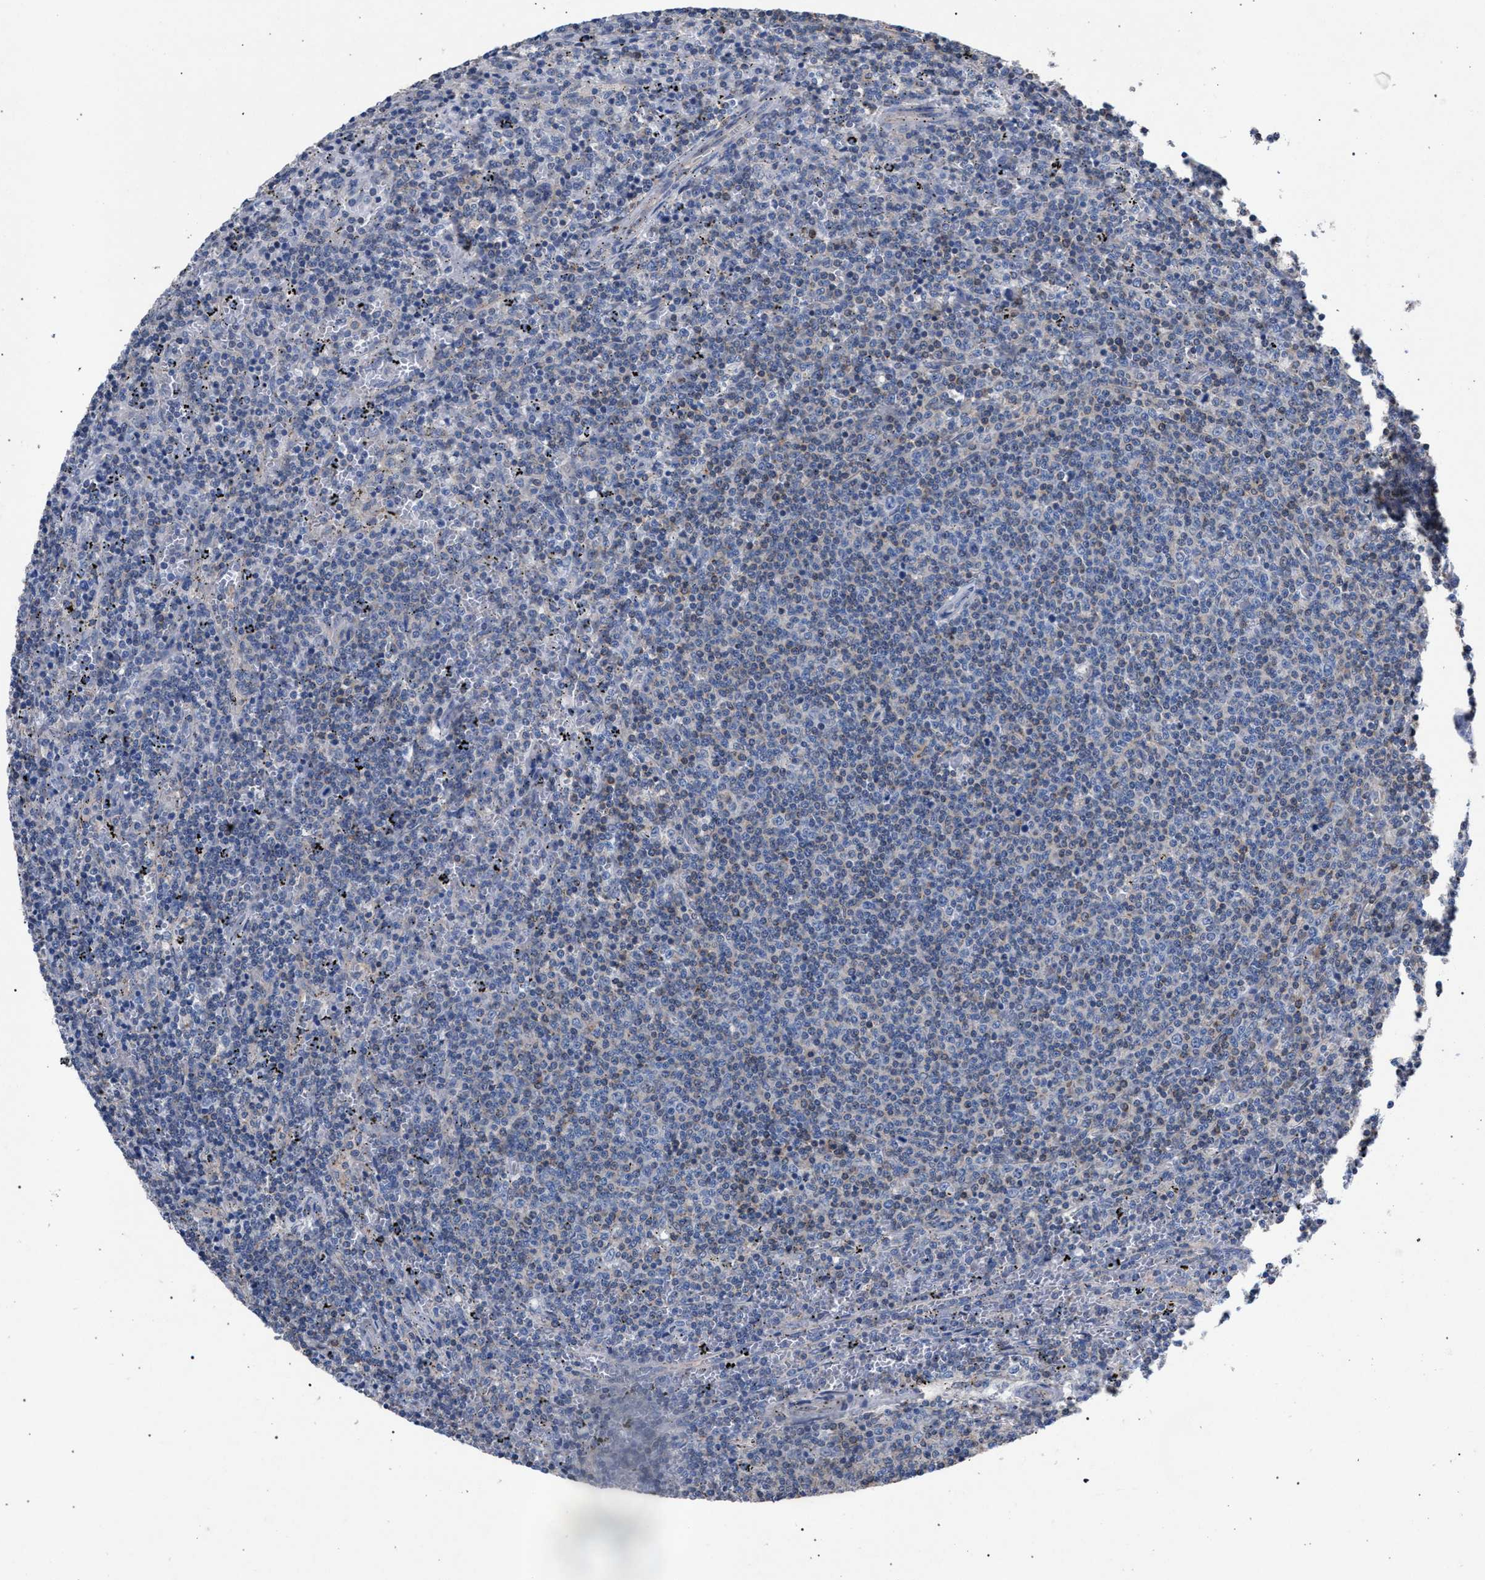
{"staining": {"intensity": "negative", "quantity": "none", "location": "none"}, "tissue": "lymphoma", "cell_type": "Tumor cells", "image_type": "cancer", "snomed": [{"axis": "morphology", "description": "Malignant lymphoma, non-Hodgkin's type, Low grade"}, {"axis": "topography", "description": "Spleen"}], "caption": "A histopathology image of human lymphoma is negative for staining in tumor cells.", "gene": "CRYZ", "patient": {"sex": "female", "age": 50}}